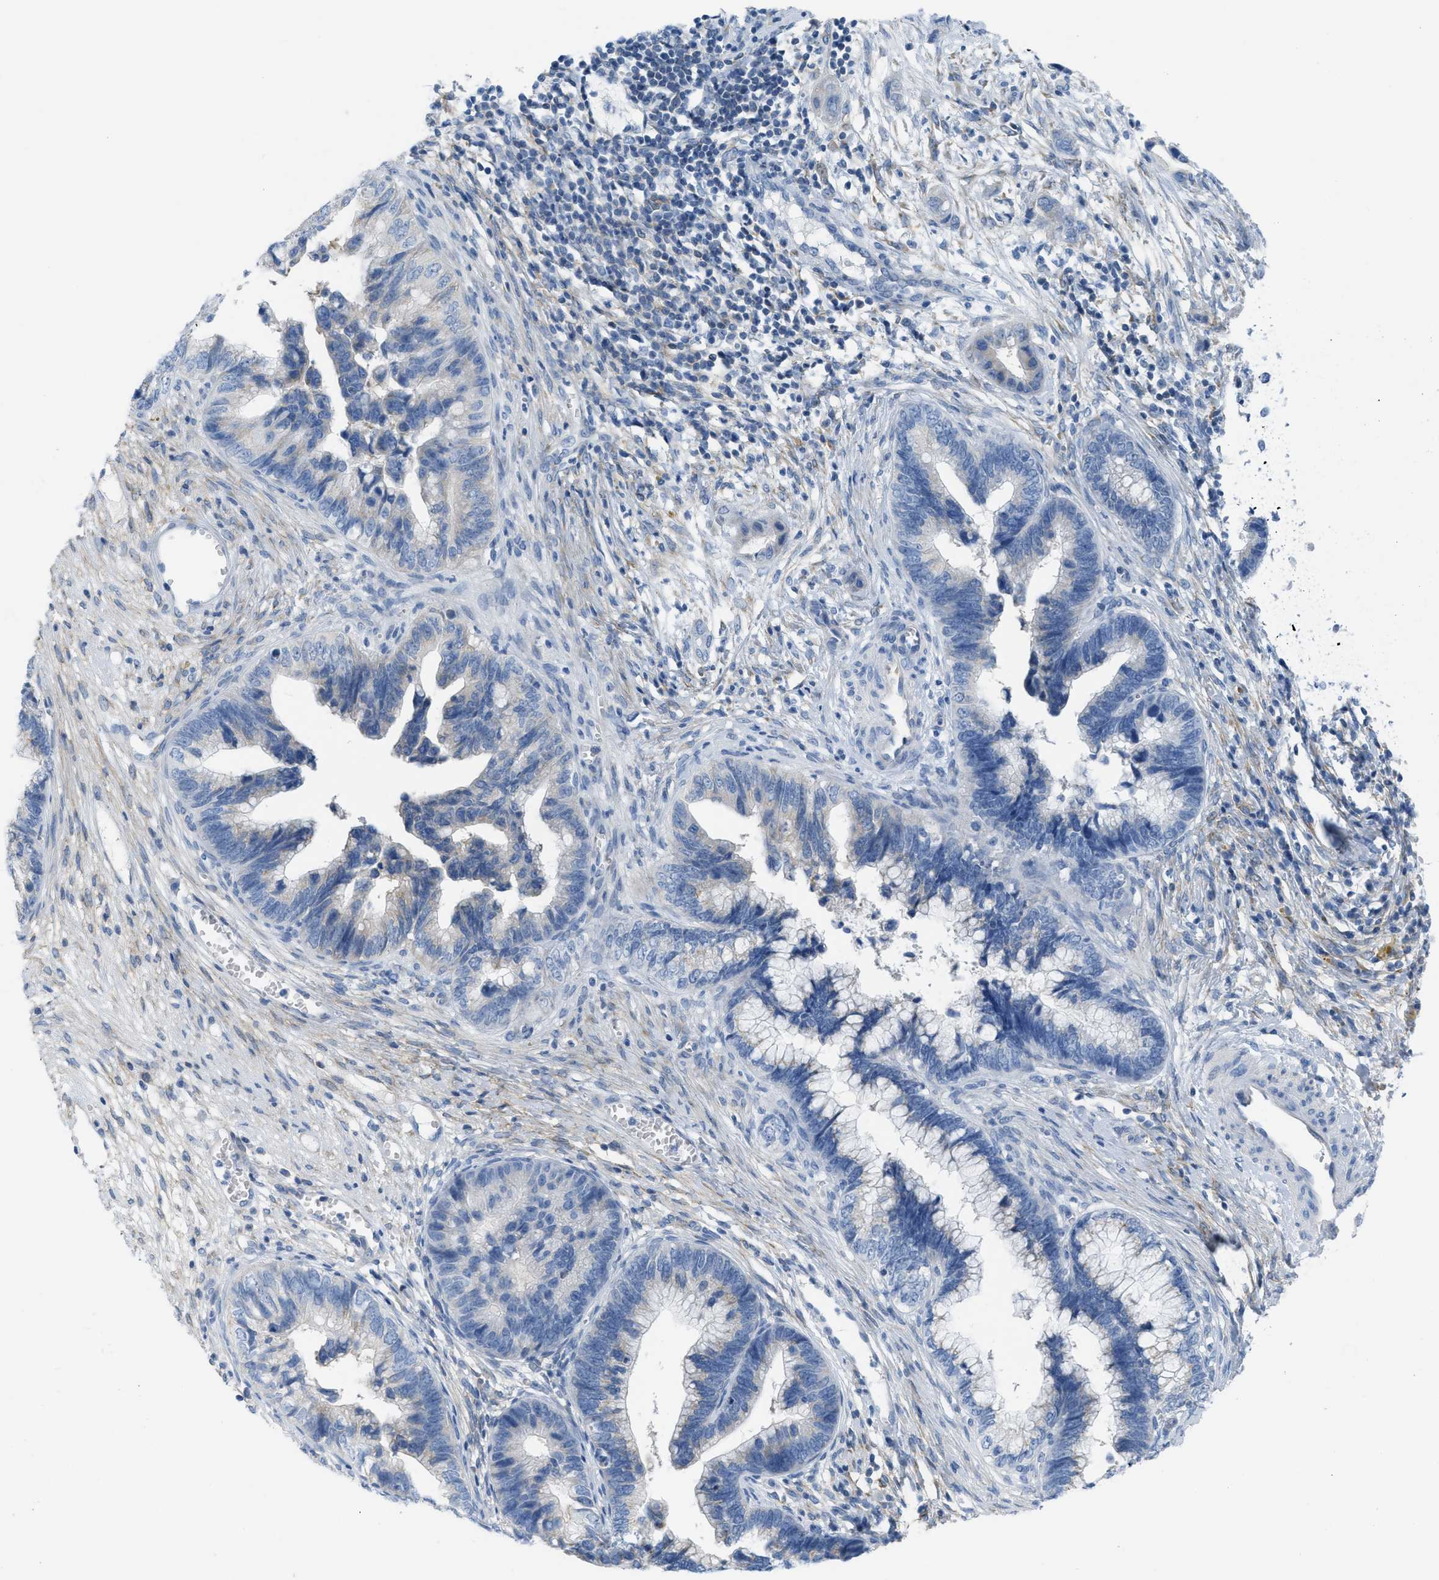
{"staining": {"intensity": "weak", "quantity": "<25%", "location": "cytoplasmic/membranous"}, "tissue": "cervical cancer", "cell_type": "Tumor cells", "image_type": "cancer", "snomed": [{"axis": "morphology", "description": "Adenocarcinoma, NOS"}, {"axis": "topography", "description": "Cervix"}], "caption": "Immunohistochemical staining of human cervical cancer (adenocarcinoma) shows no significant staining in tumor cells.", "gene": "ASGR1", "patient": {"sex": "female", "age": 44}}